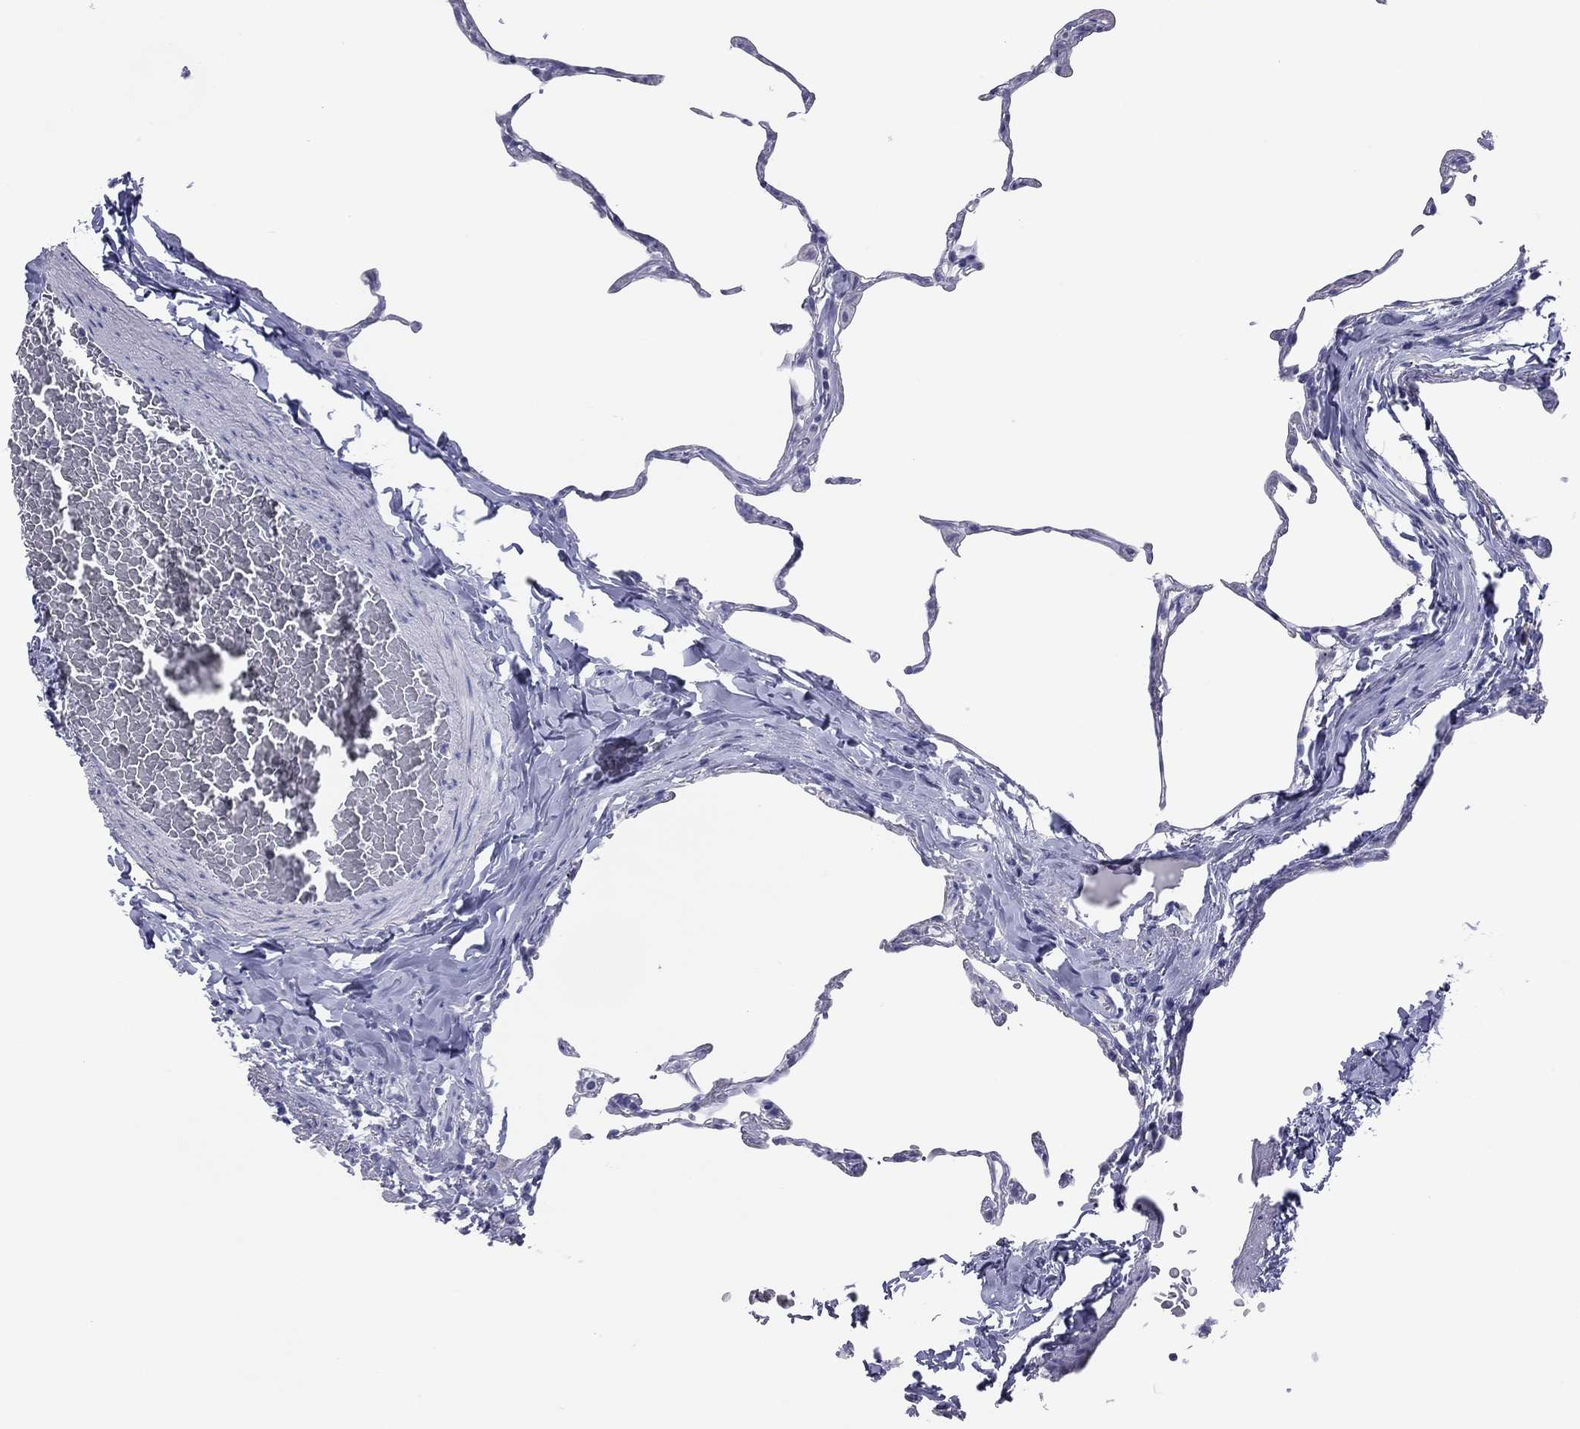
{"staining": {"intensity": "negative", "quantity": "none", "location": "none"}, "tissue": "lung", "cell_type": "Alveolar cells", "image_type": "normal", "snomed": [{"axis": "morphology", "description": "Normal tissue, NOS"}, {"axis": "topography", "description": "Lung"}], "caption": "DAB immunohistochemical staining of benign lung demonstrates no significant expression in alveolar cells.", "gene": "VSIG10", "patient": {"sex": "female", "age": 57}}